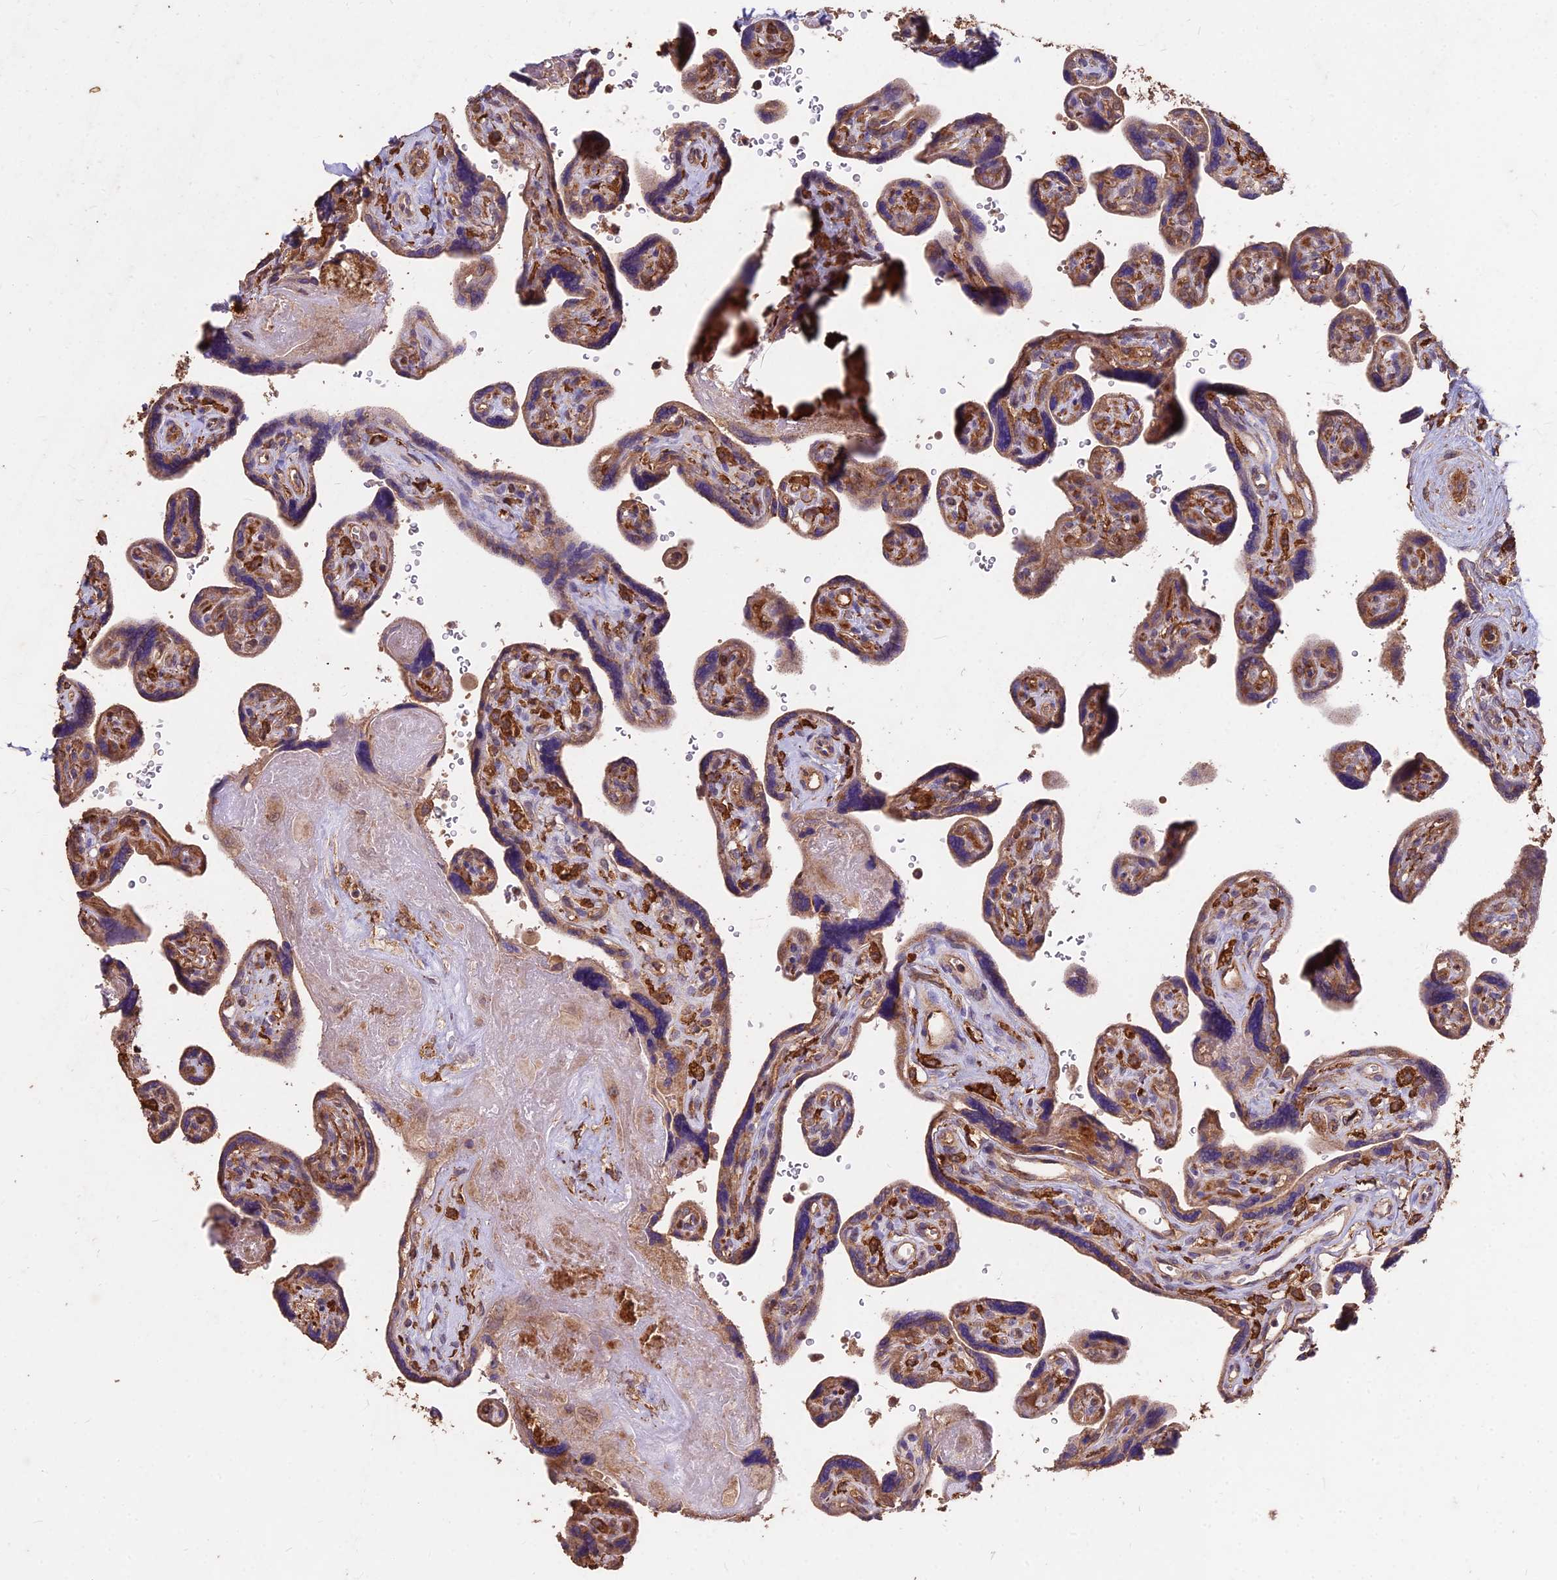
{"staining": {"intensity": "moderate", "quantity": ">75%", "location": "cytoplasmic/membranous"}, "tissue": "placenta", "cell_type": "Decidual cells", "image_type": "normal", "snomed": [{"axis": "morphology", "description": "Normal tissue, NOS"}, {"axis": "topography", "description": "Placenta"}], "caption": "Immunohistochemistry of unremarkable placenta displays medium levels of moderate cytoplasmic/membranous positivity in approximately >75% of decidual cells.", "gene": "CEMIP2", "patient": {"sex": "female", "age": 39}}